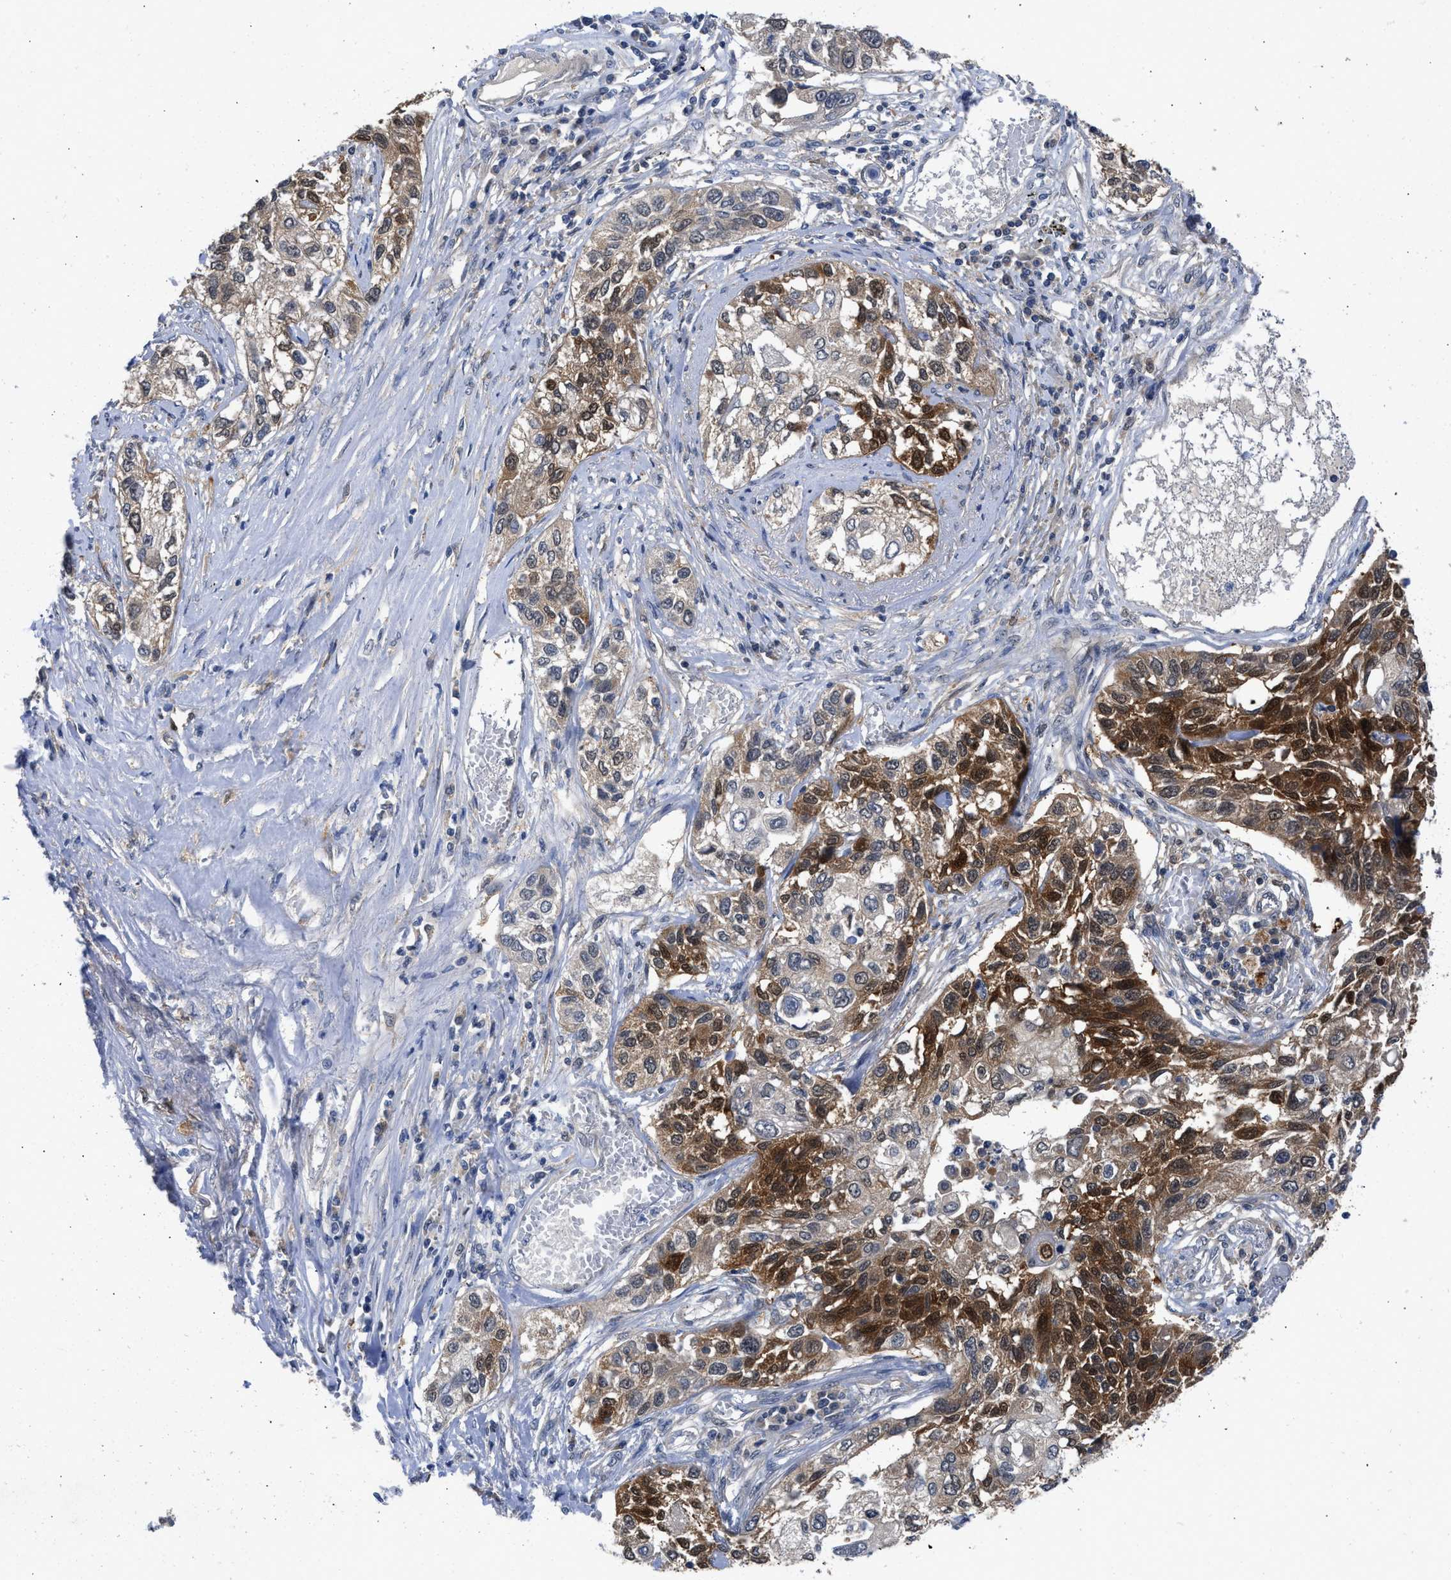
{"staining": {"intensity": "moderate", "quantity": ">75%", "location": "cytoplasmic/membranous,nuclear"}, "tissue": "lung cancer", "cell_type": "Tumor cells", "image_type": "cancer", "snomed": [{"axis": "morphology", "description": "Squamous cell carcinoma, NOS"}, {"axis": "topography", "description": "Lung"}], "caption": "Immunohistochemical staining of lung cancer reveals moderate cytoplasmic/membranous and nuclear protein staining in about >75% of tumor cells.", "gene": "CBR1", "patient": {"sex": "male", "age": 71}}